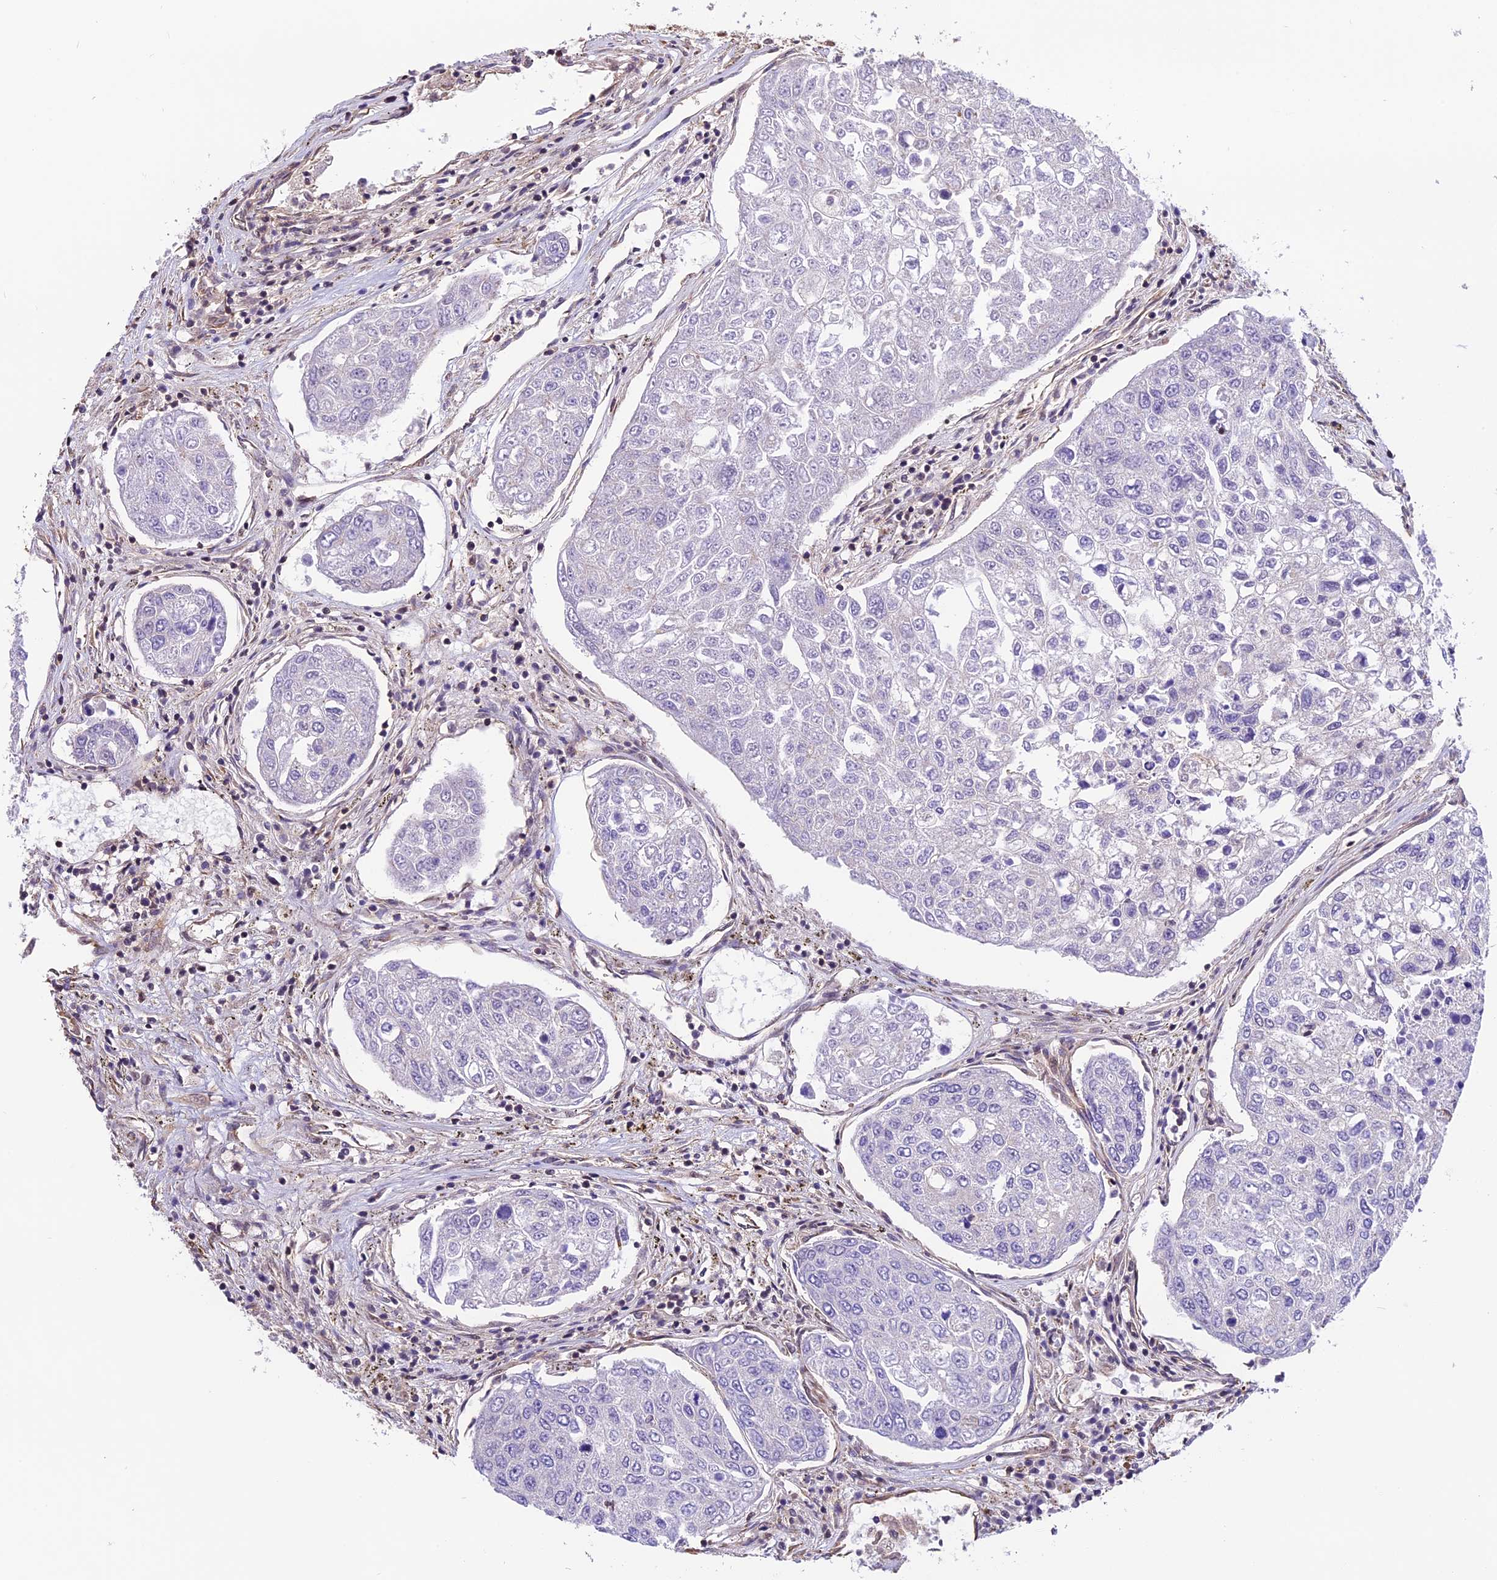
{"staining": {"intensity": "negative", "quantity": "none", "location": "none"}, "tissue": "urothelial cancer", "cell_type": "Tumor cells", "image_type": "cancer", "snomed": [{"axis": "morphology", "description": "Urothelial carcinoma, High grade"}, {"axis": "topography", "description": "Lymph node"}, {"axis": "topography", "description": "Urinary bladder"}], "caption": "DAB immunohistochemical staining of urothelial carcinoma (high-grade) demonstrates no significant positivity in tumor cells.", "gene": "ZC3H4", "patient": {"sex": "male", "age": 51}}